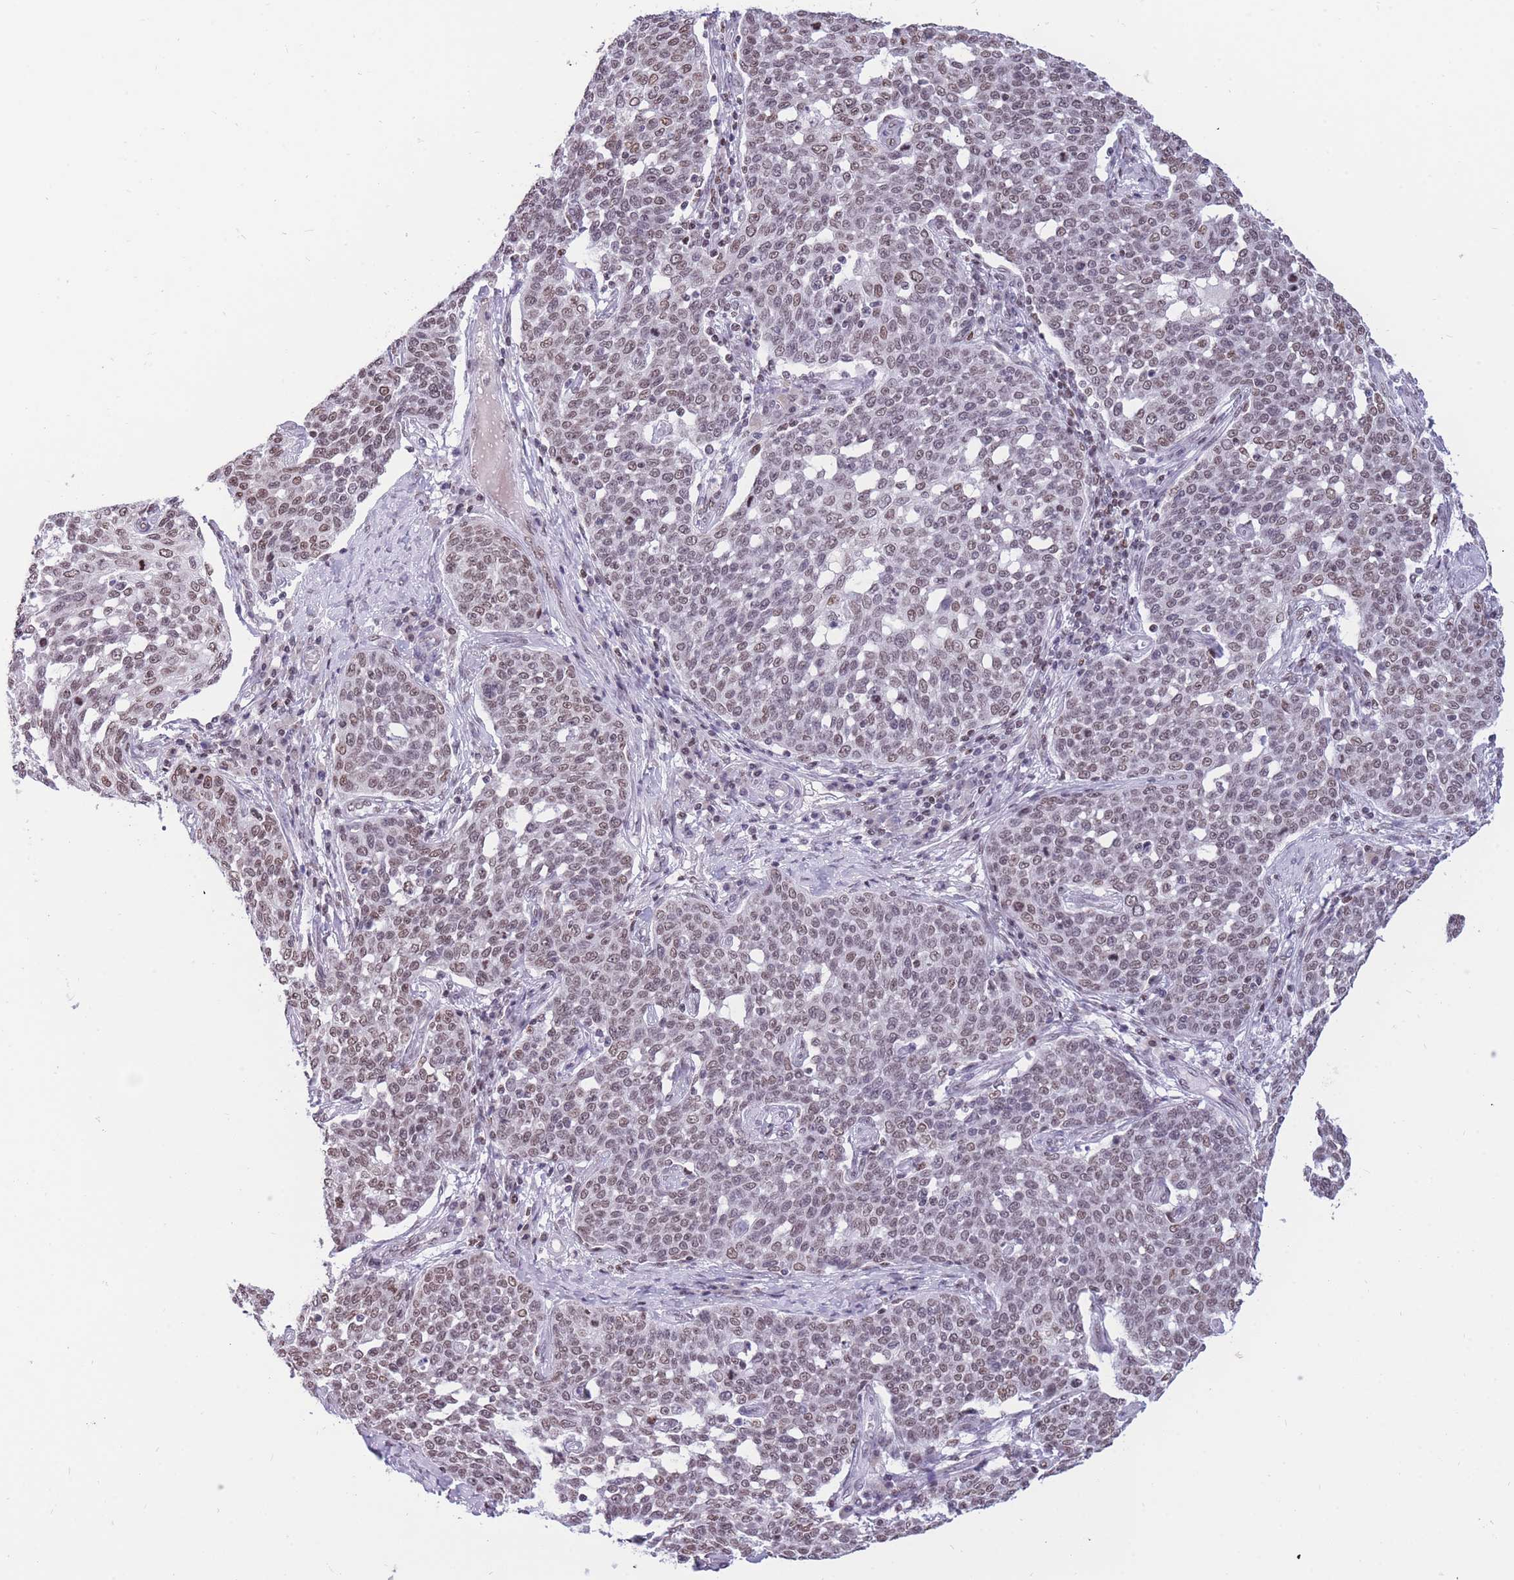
{"staining": {"intensity": "weak", "quantity": ">75%", "location": "nuclear"}, "tissue": "cervical cancer", "cell_type": "Tumor cells", "image_type": "cancer", "snomed": [{"axis": "morphology", "description": "Squamous cell carcinoma, NOS"}, {"axis": "topography", "description": "Cervix"}], "caption": "Immunohistochemistry micrograph of human cervical squamous cell carcinoma stained for a protein (brown), which exhibits low levels of weak nuclear expression in about >75% of tumor cells.", "gene": "HMGN1", "patient": {"sex": "female", "age": 34}}